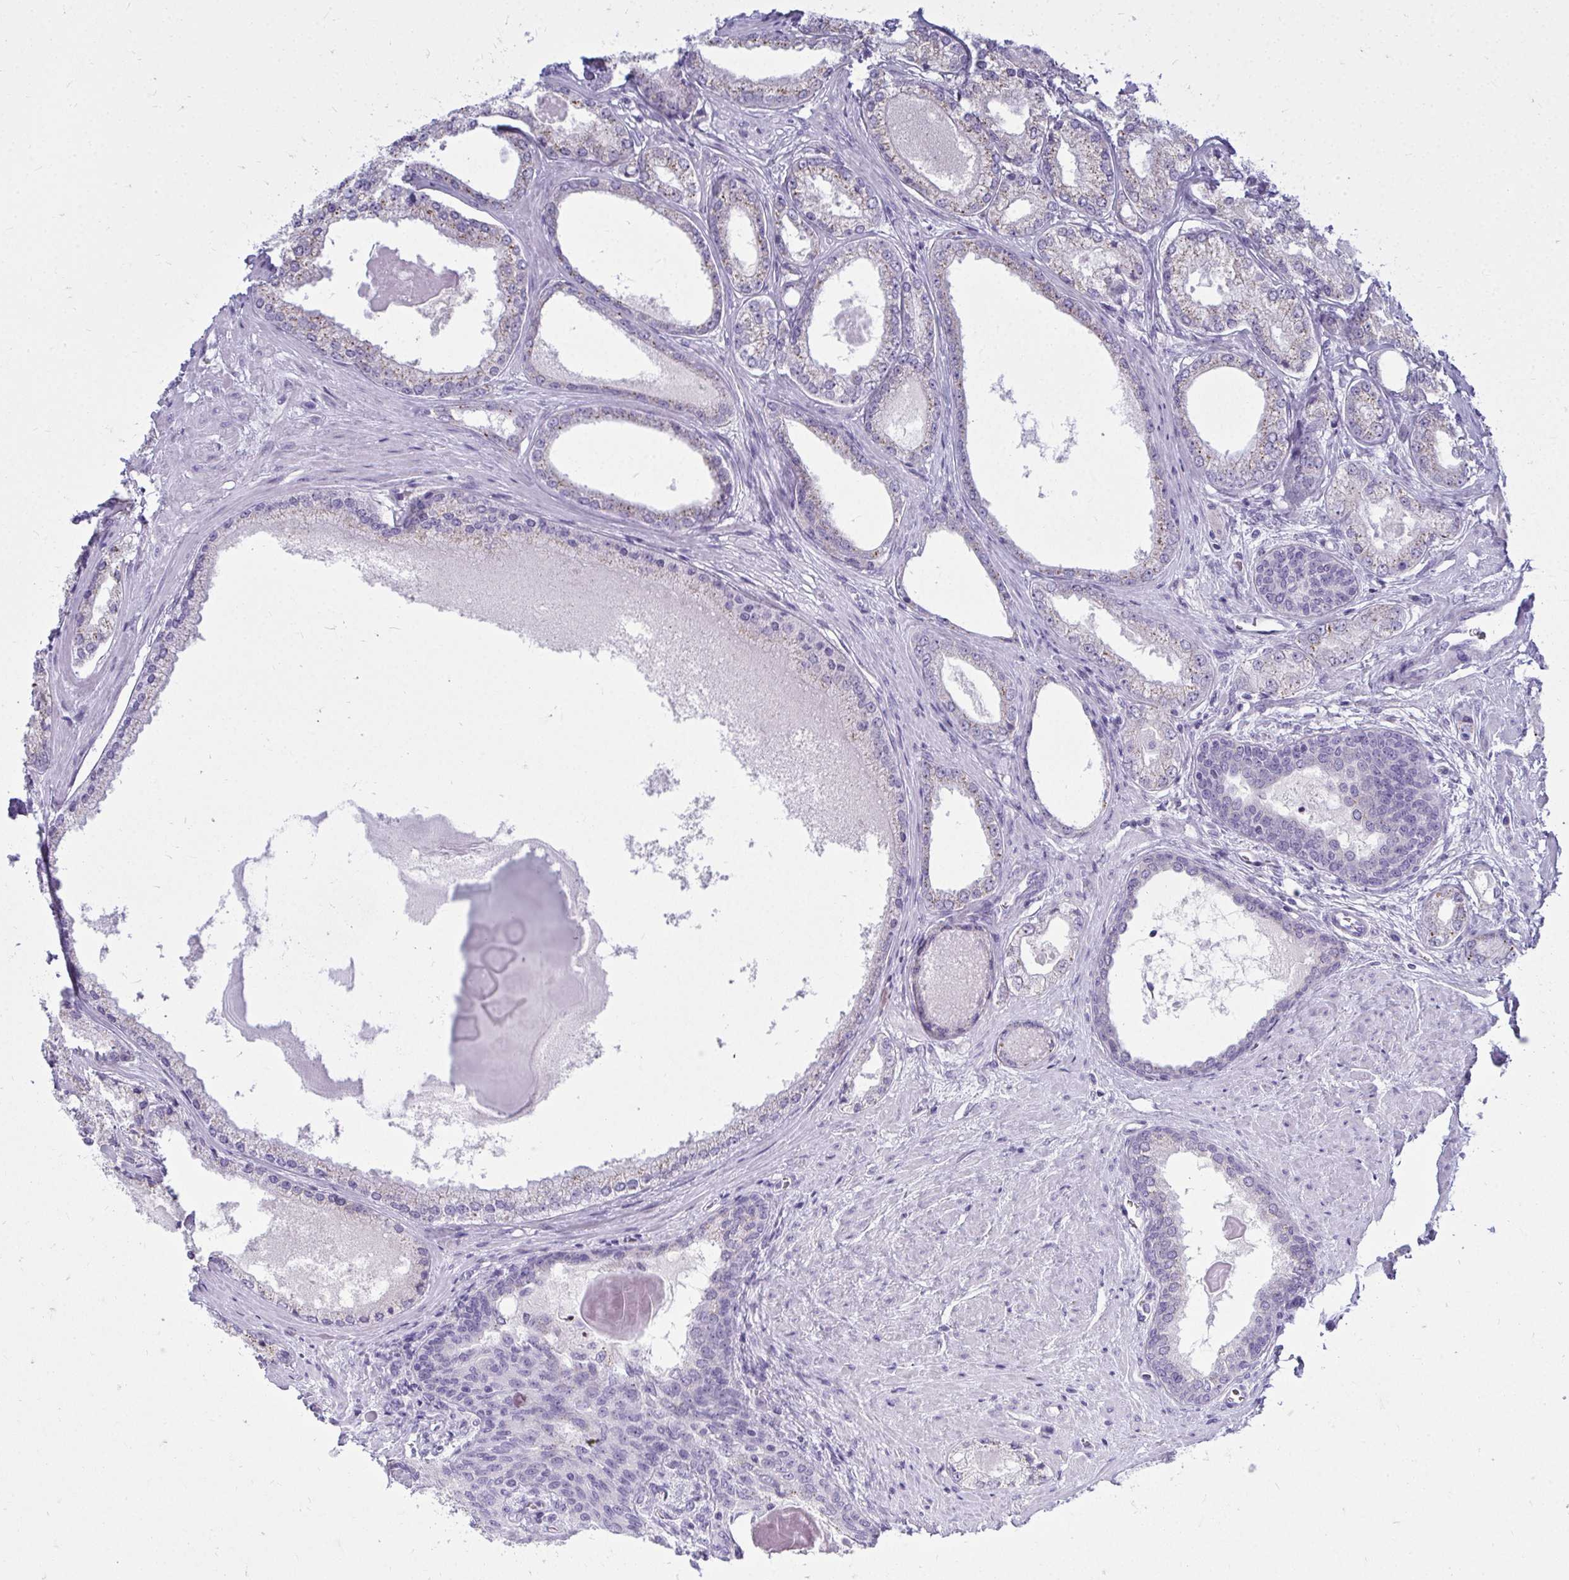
{"staining": {"intensity": "weak", "quantity": "25%-75%", "location": "cytoplasmic/membranous"}, "tissue": "prostate cancer", "cell_type": "Tumor cells", "image_type": "cancer", "snomed": [{"axis": "morphology", "description": "Adenocarcinoma, NOS"}, {"axis": "morphology", "description": "Adenocarcinoma, Low grade"}, {"axis": "topography", "description": "Prostate"}], "caption": "A low amount of weak cytoplasmic/membranous positivity is identified in approximately 25%-75% of tumor cells in prostate cancer tissue. (Brightfield microscopy of DAB IHC at high magnification).", "gene": "QDPR", "patient": {"sex": "male", "age": 68}}